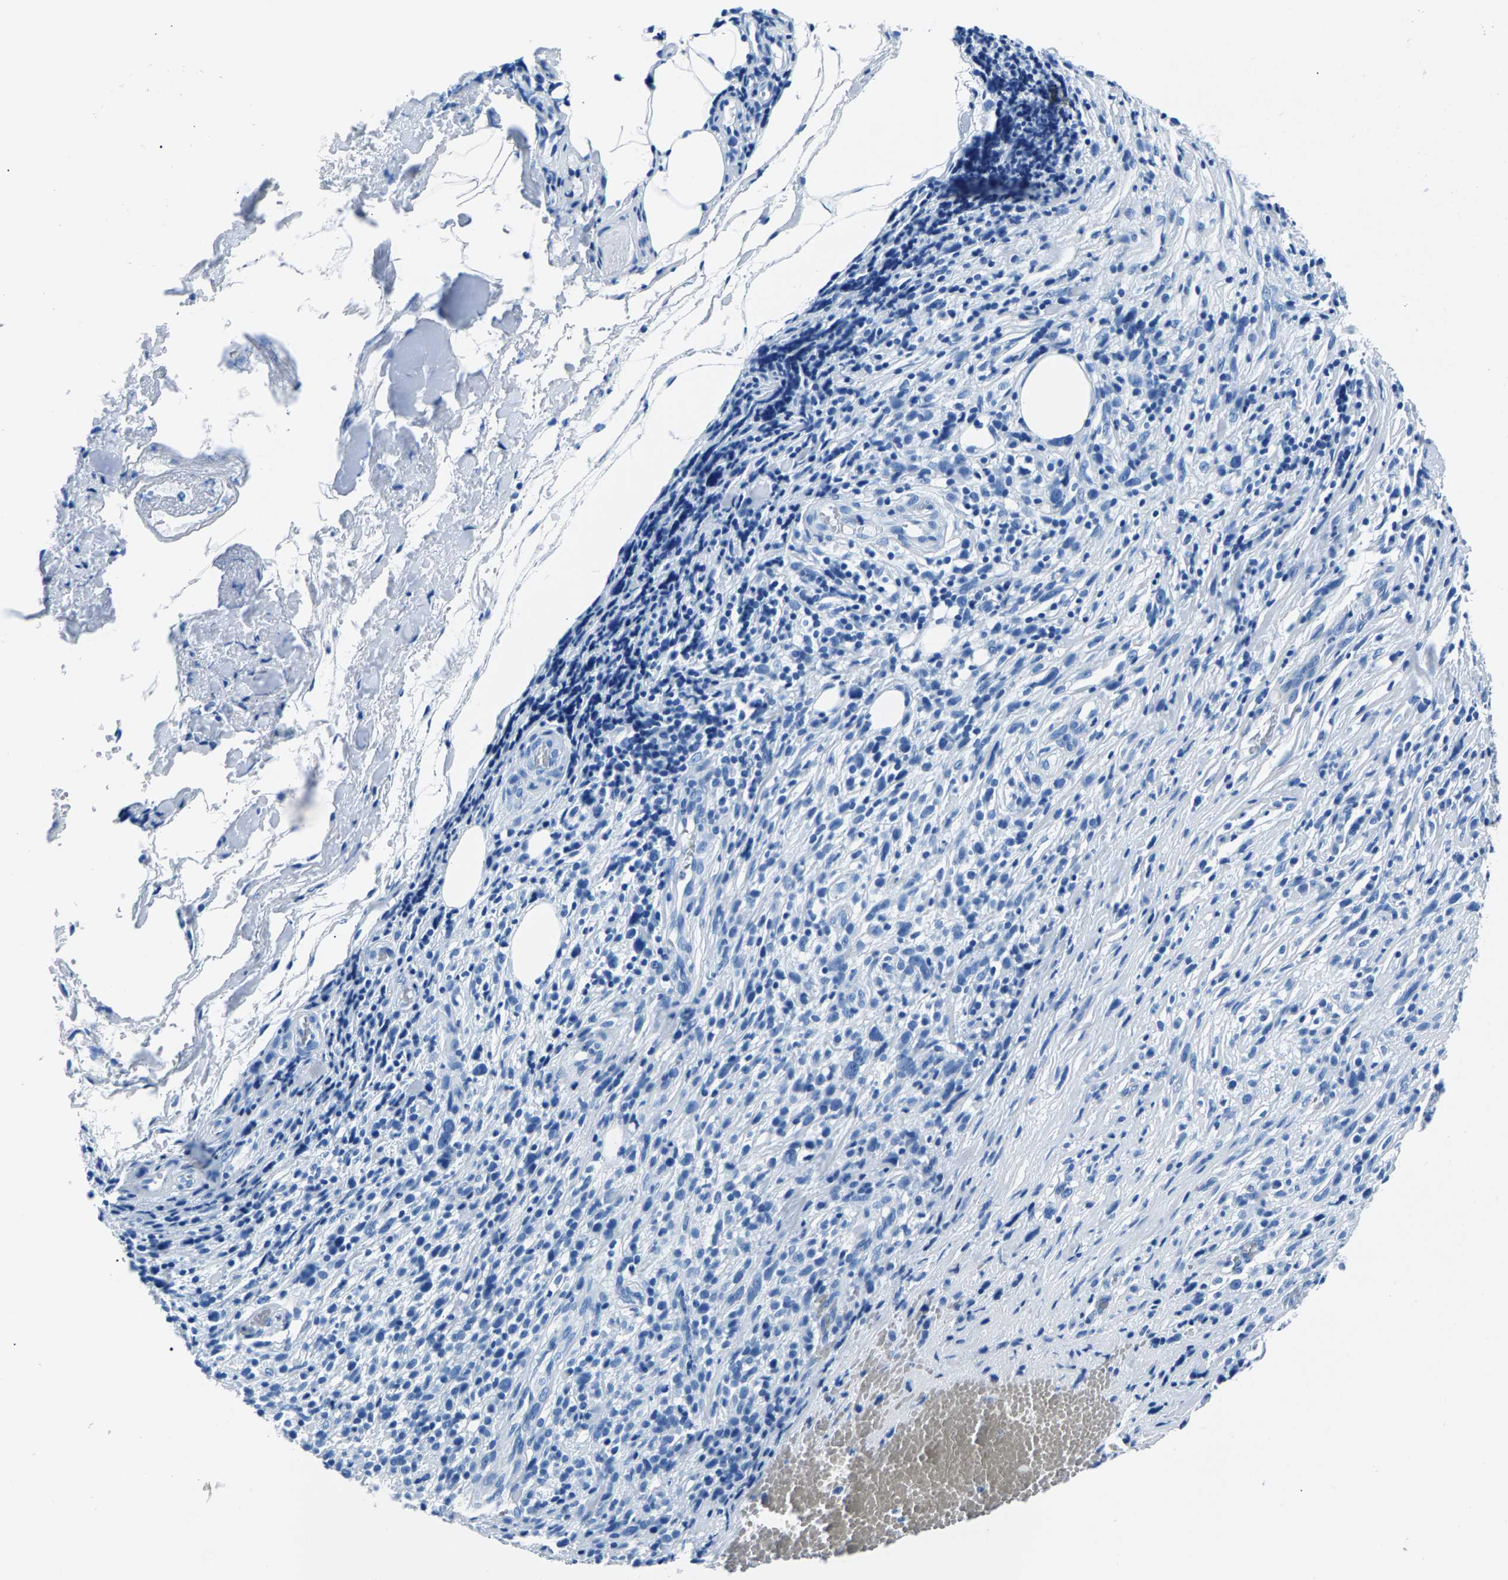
{"staining": {"intensity": "negative", "quantity": "none", "location": "none"}, "tissue": "melanoma", "cell_type": "Tumor cells", "image_type": "cancer", "snomed": [{"axis": "morphology", "description": "Malignant melanoma, NOS"}, {"axis": "topography", "description": "Skin"}], "caption": "Tumor cells show no significant protein staining in malignant melanoma. The staining is performed using DAB (3,3'-diaminobenzidine) brown chromogen with nuclei counter-stained in using hematoxylin.", "gene": "CPS1", "patient": {"sex": "female", "age": 55}}